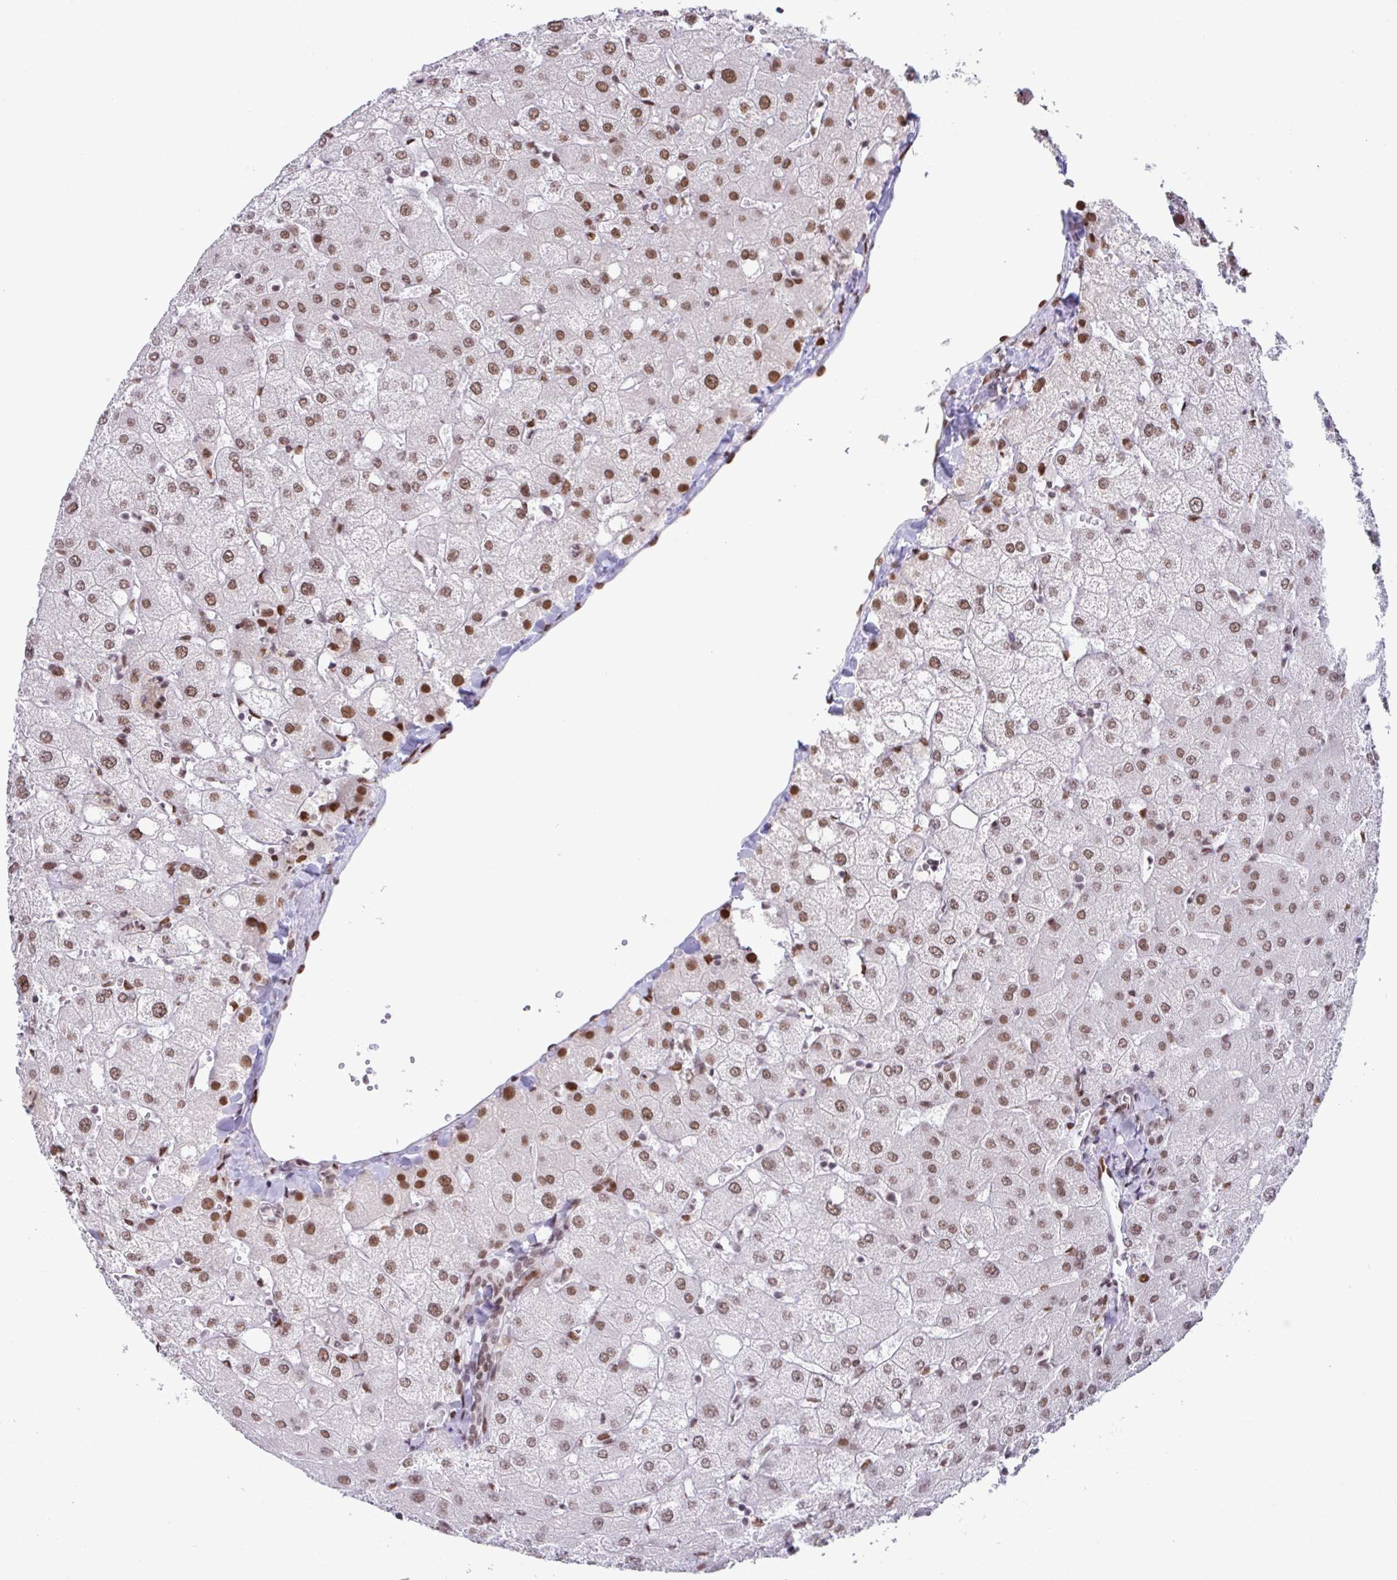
{"staining": {"intensity": "moderate", "quantity": ">75%", "location": "nuclear"}, "tissue": "liver", "cell_type": "Cholangiocytes", "image_type": "normal", "snomed": [{"axis": "morphology", "description": "Normal tissue, NOS"}, {"axis": "topography", "description": "Liver"}], "caption": "Immunohistochemistry (IHC) photomicrograph of unremarkable human liver stained for a protein (brown), which displays medium levels of moderate nuclear expression in approximately >75% of cholangiocytes.", "gene": "CLP1", "patient": {"sex": "female", "age": 54}}